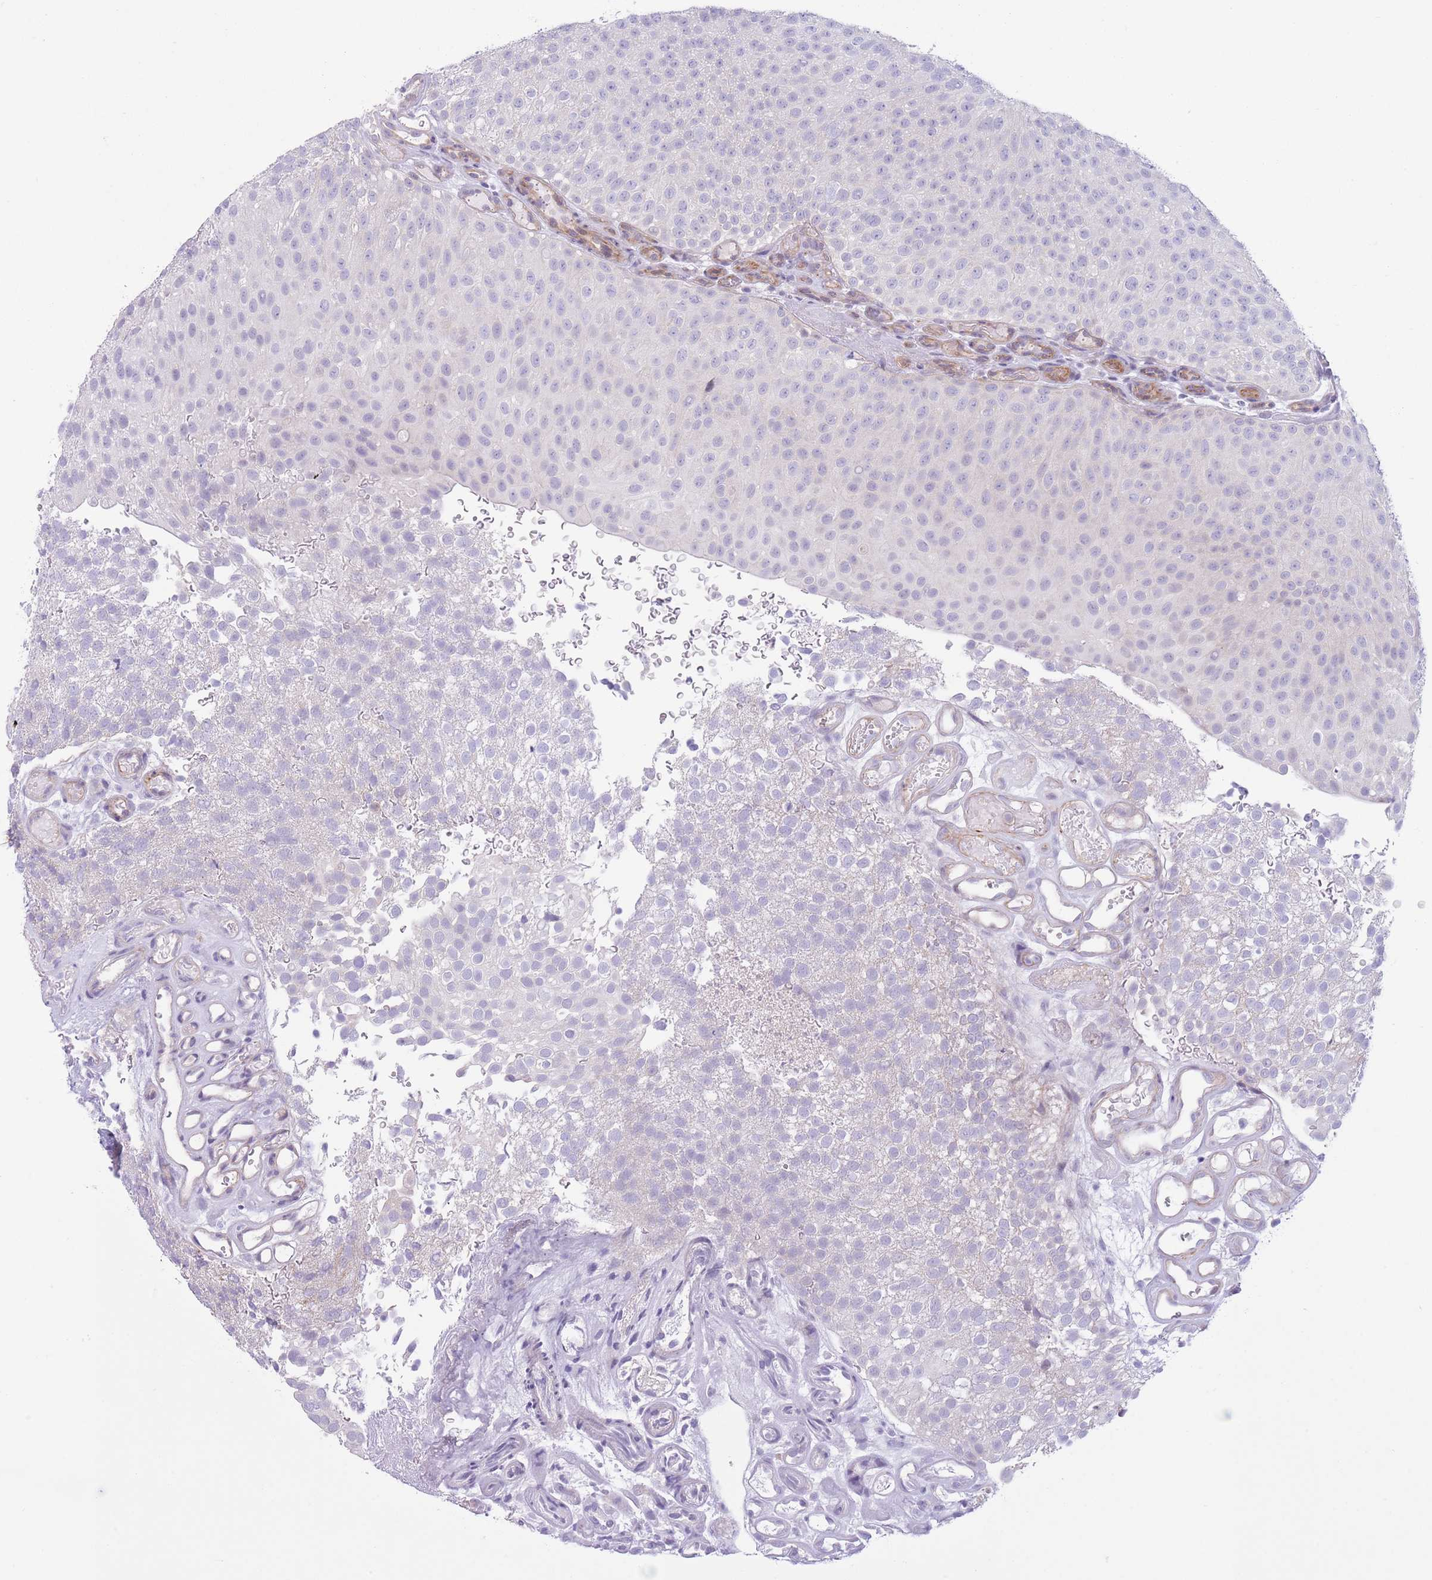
{"staining": {"intensity": "negative", "quantity": "none", "location": "none"}, "tissue": "urothelial cancer", "cell_type": "Tumor cells", "image_type": "cancer", "snomed": [{"axis": "morphology", "description": "Urothelial carcinoma, Low grade"}, {"axis": "topography", "description": "Urinary bladder"}], "caption": "Immunohistochemistry (IHC) of urothelial cancer exhibits no expression in tumor cells.", "gene": "C20orf96", "patient": {"sex": "male", "age": 78}}